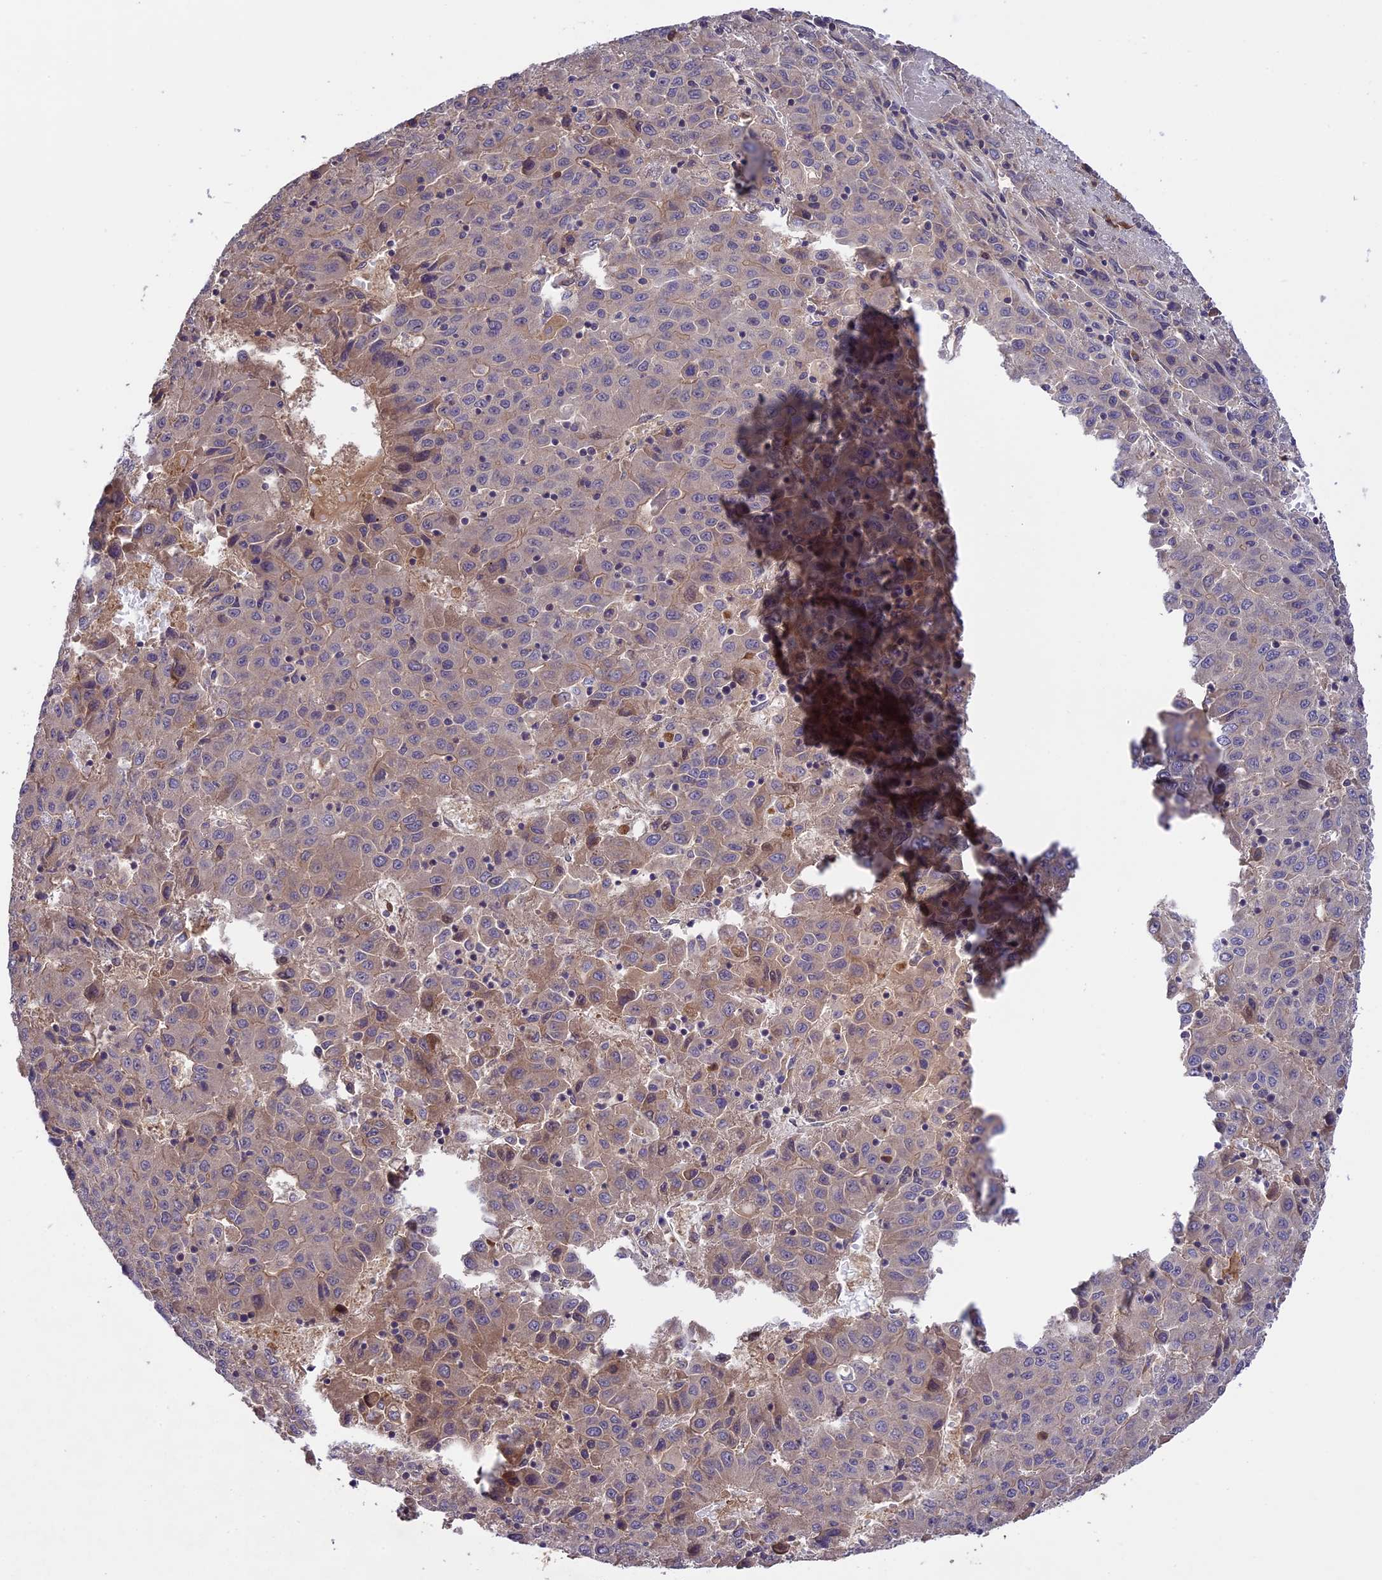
{"staining": {"intensity": "weak", "quantity": "<25%", "location": "cytoplasmic/membranous"}, "tissue": "liver cancer", "cell_type": "Tumor cells", "image_type": "cancer", "snomed": [{"axis": "morphology", "description": "Carcinoma, Hepatocellular, NOS"}, {"axis": "topography", "description": "Liver"}], "caption": "Tumor cells show no significant expression in liver cancer.", "gene": "SETD6", "patient": {"sex": "female", "age": 53}}